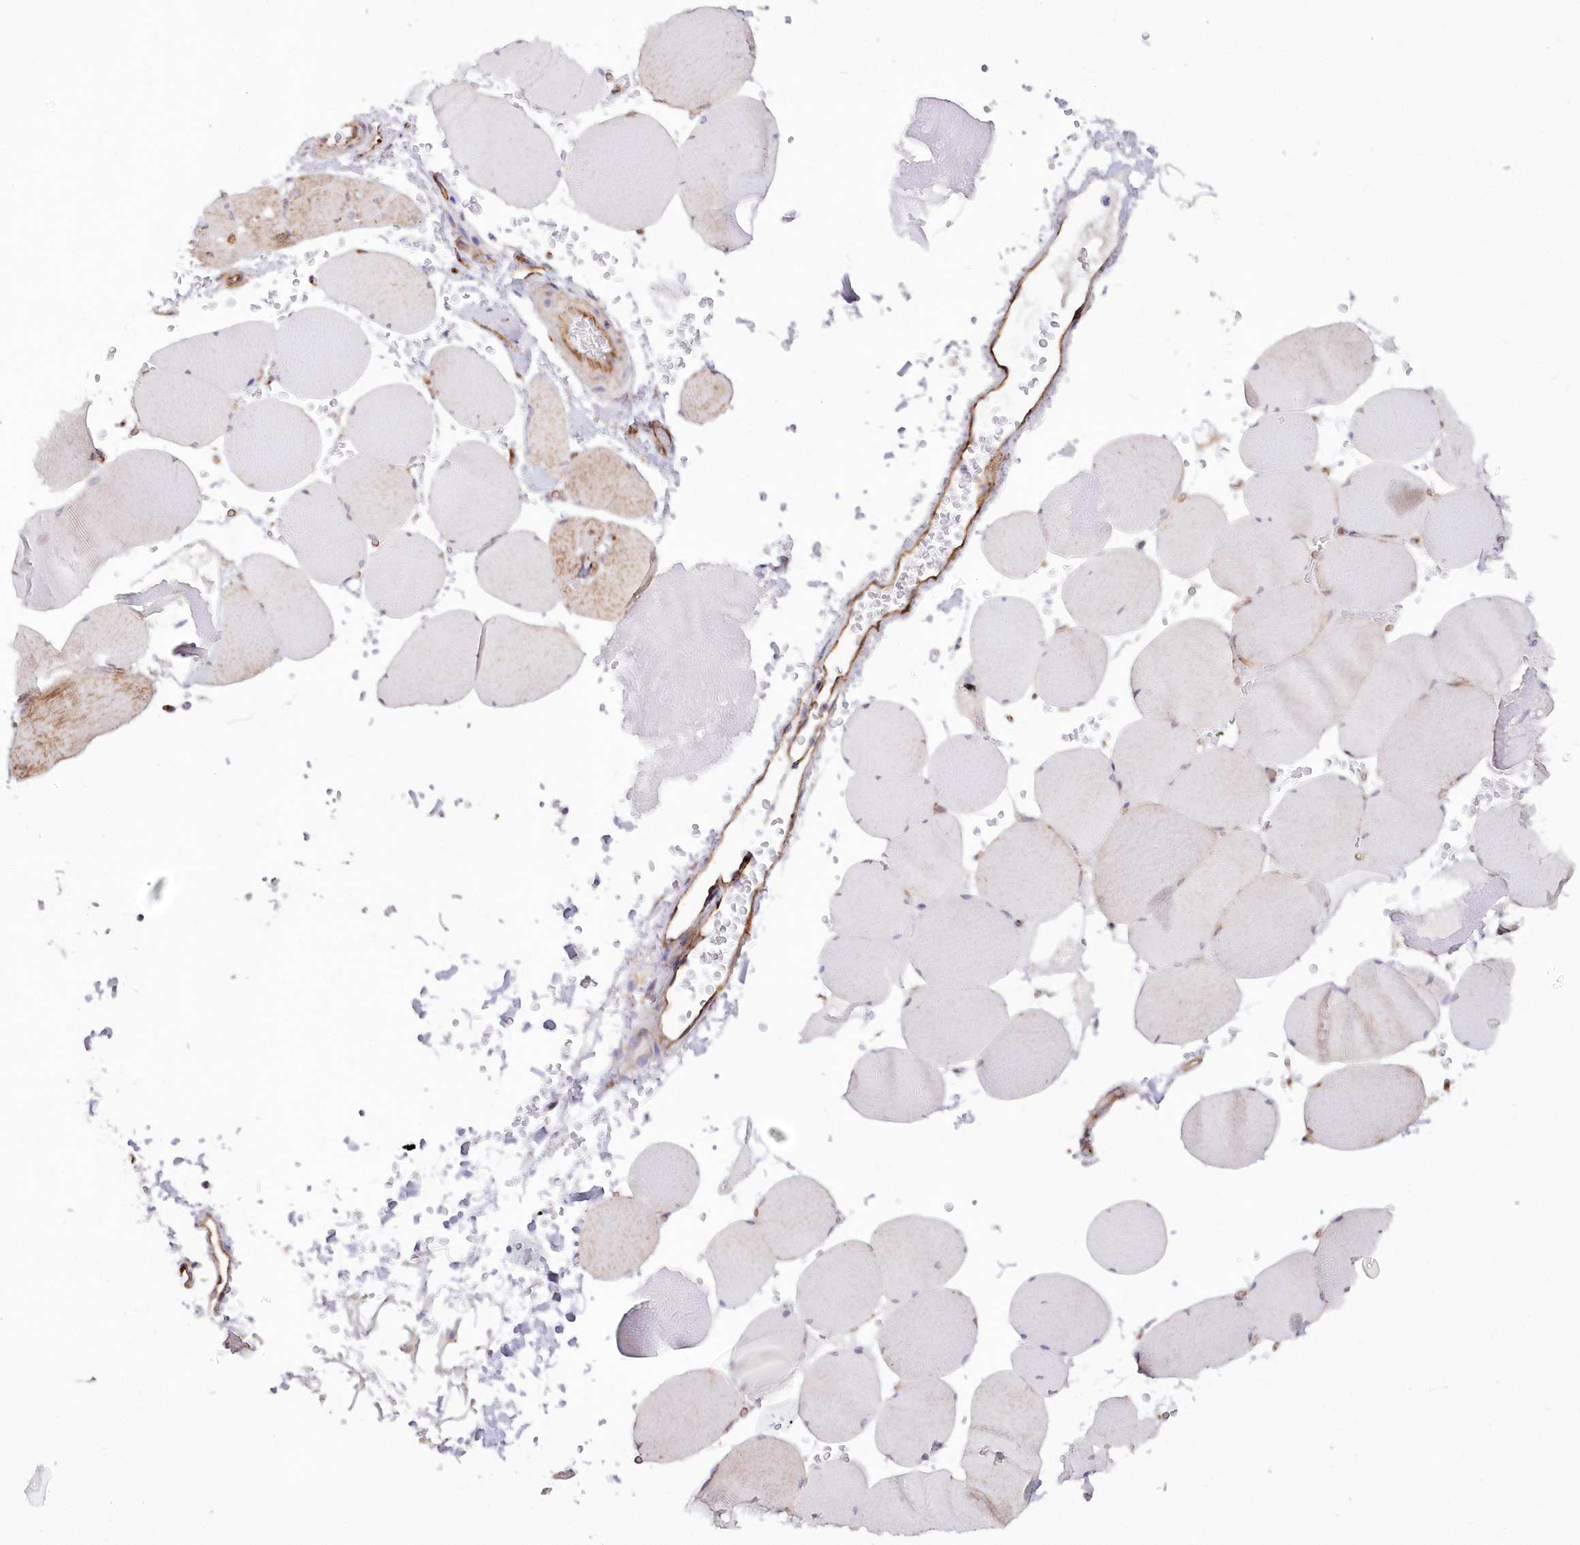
{"staining": {"intensity": "negative", "quantity": "none", "location": "none"}, "tissue": "skeletal muscle", "cell_type": "Myocytes", "image_type": "normal", "snomed": [{"axis": "morphology", "description": "Normal tissue, NOS"}, {"axis": "topography", "description": "Skeletal muscle"}, {"axis": "topography", "description": "Head-Neck"}], "caption": "A high-resolution photomicrograph shows IHC staining of normal skeletal muscle, which displays no significant expression in myocytes.", "gene": "RAB11FIP5", "patient": {"sex": "male", "age": 66}}